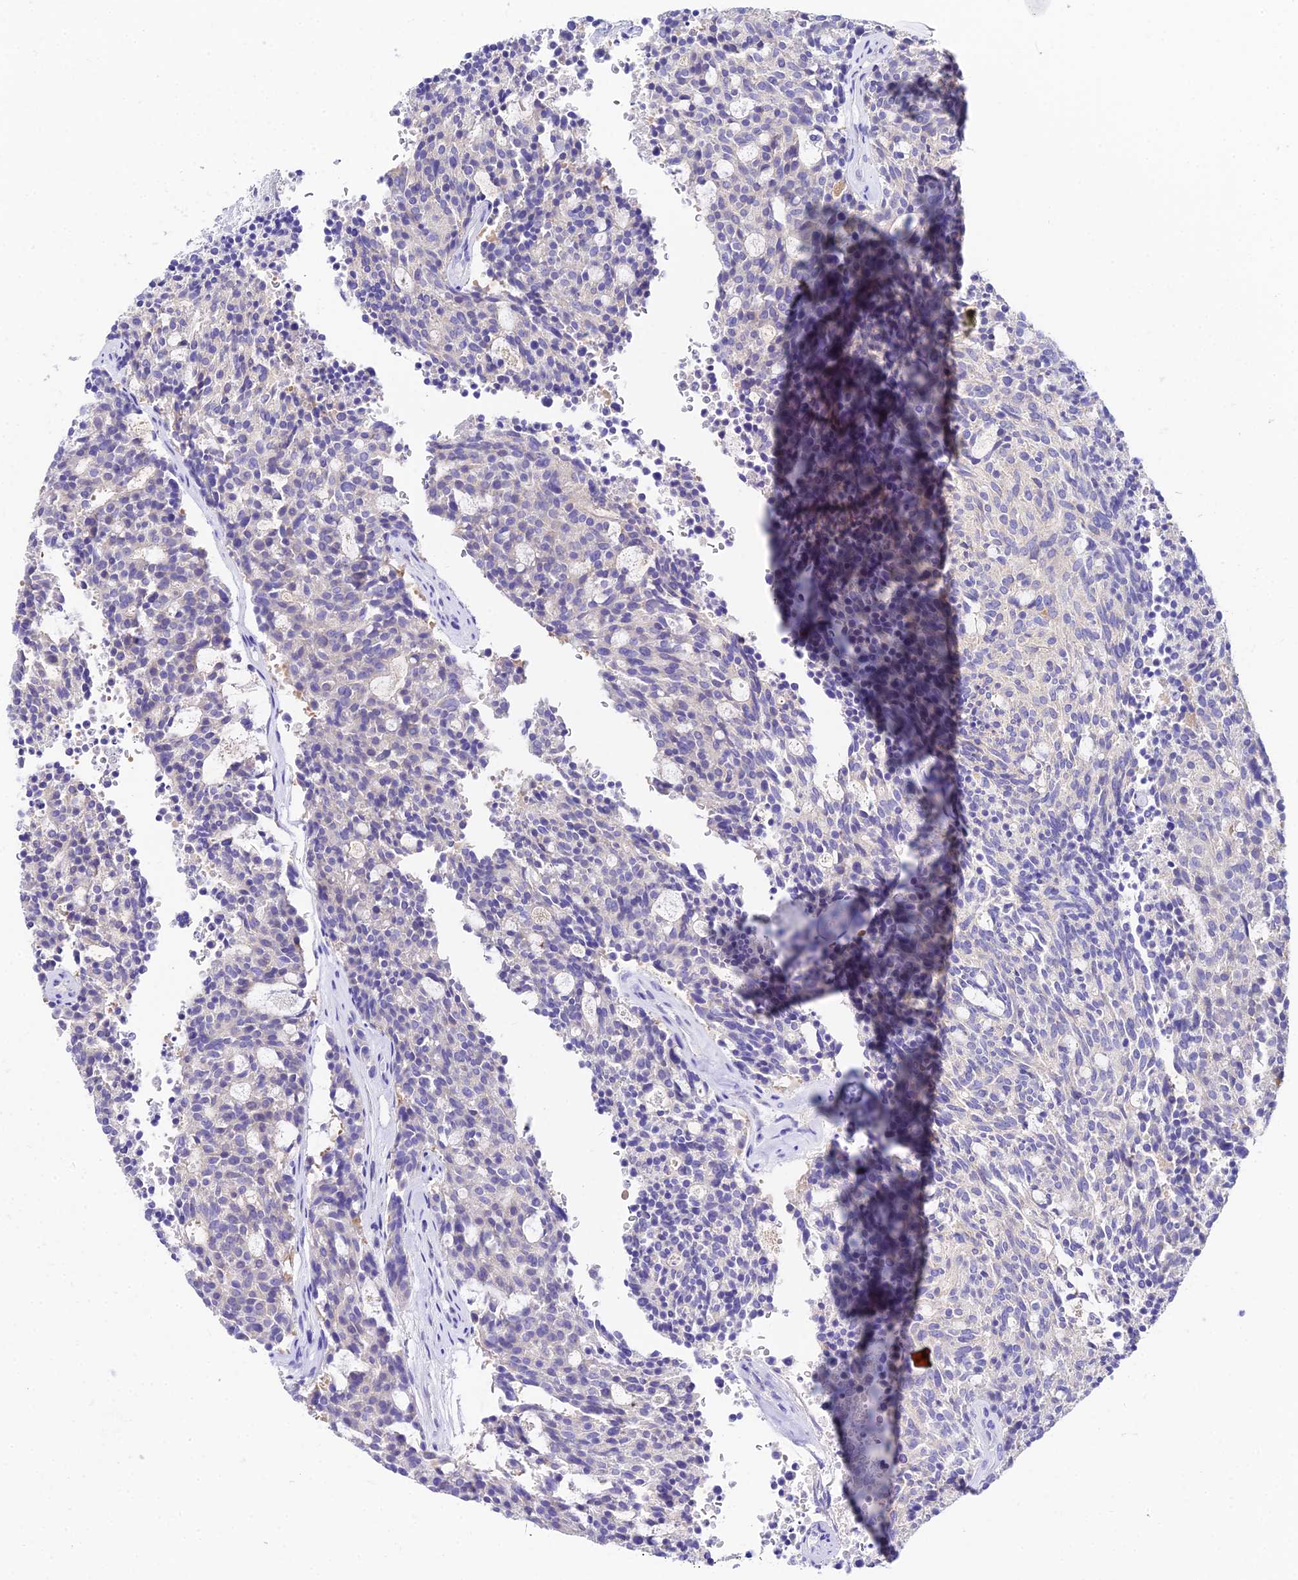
{"staining": {"intensity": "negative", "quantity": "none", "location": "none"}, "tissue": "carcinoid", "cell_type": "Tumor cells", "image_type": "cancer", "snomed": [{"axis": "morphology", "description": "Carcinoid, malignant, NOS"}, {"axis": "topography", "description": "Pancreas"}], "caption": "Immunohistochemistry (IHC) histopathology image of neoplastic tissue: human malignant carcinoid stained with DAB demonstrates no significant protein positivity in tumor cells.", "gene": "TUBA3D", "patient": {"sex": "female", "age": 54}}